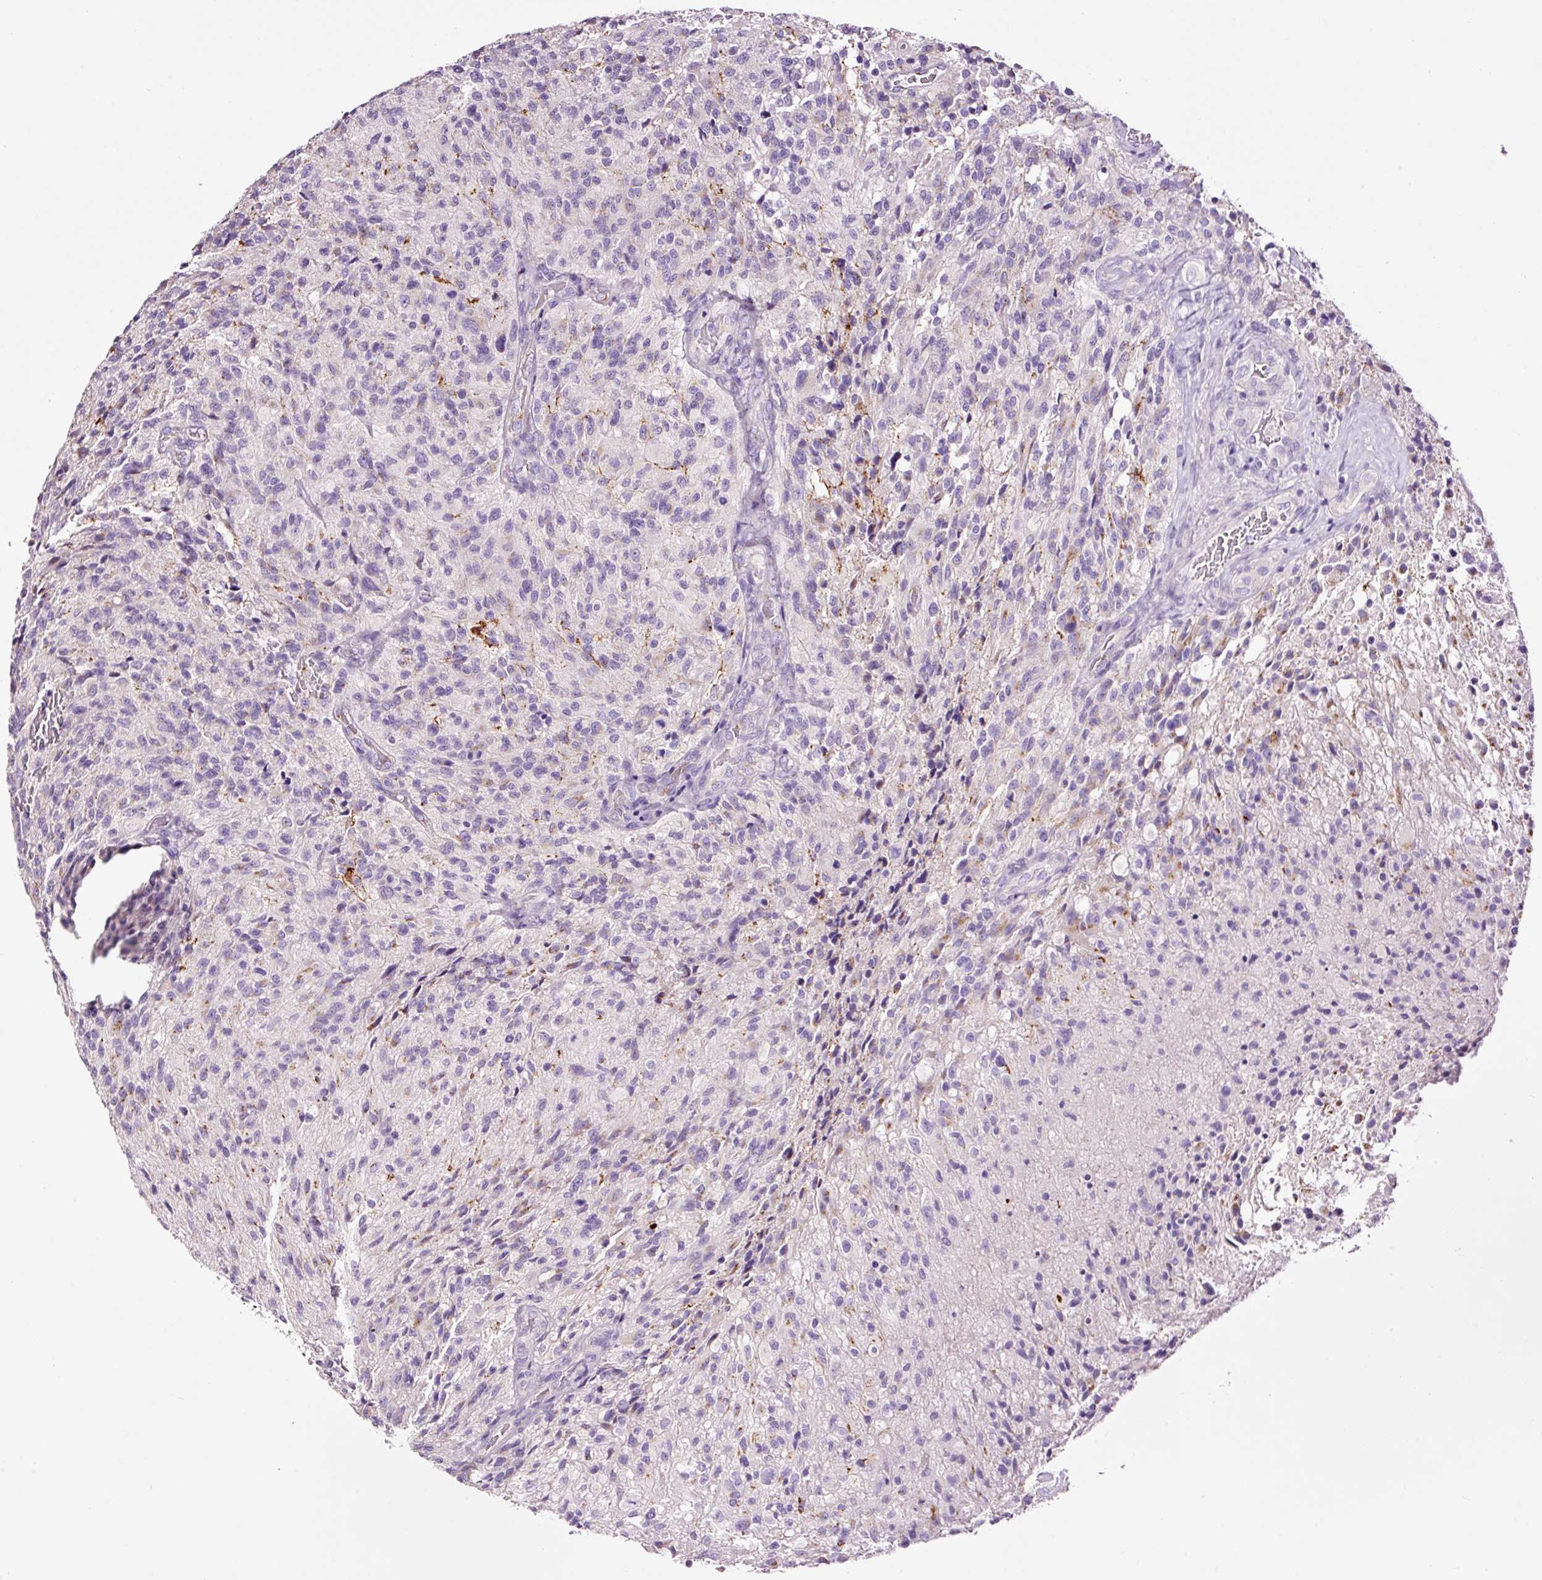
{"staining": {"intensity": "negative", "quantity": "none", "location": "none"}, "tissue": "glioma", "cell_type": "Tumor cells", "image_type": "cancer", "snomed": [{"axis": "morphology", "description": "Normal tissue, NOS"}, {"axis": "morphology", "description": "Glioma, malignant, High grade"}, {"axis": "topography", "description": "Cerebral cortex"}], "caption": "Immunohistochemistry (IHC) of glioma shows no expression in tumor cells.", "gene": "PAM", "patient": {"sex": "male", "age": 56}}